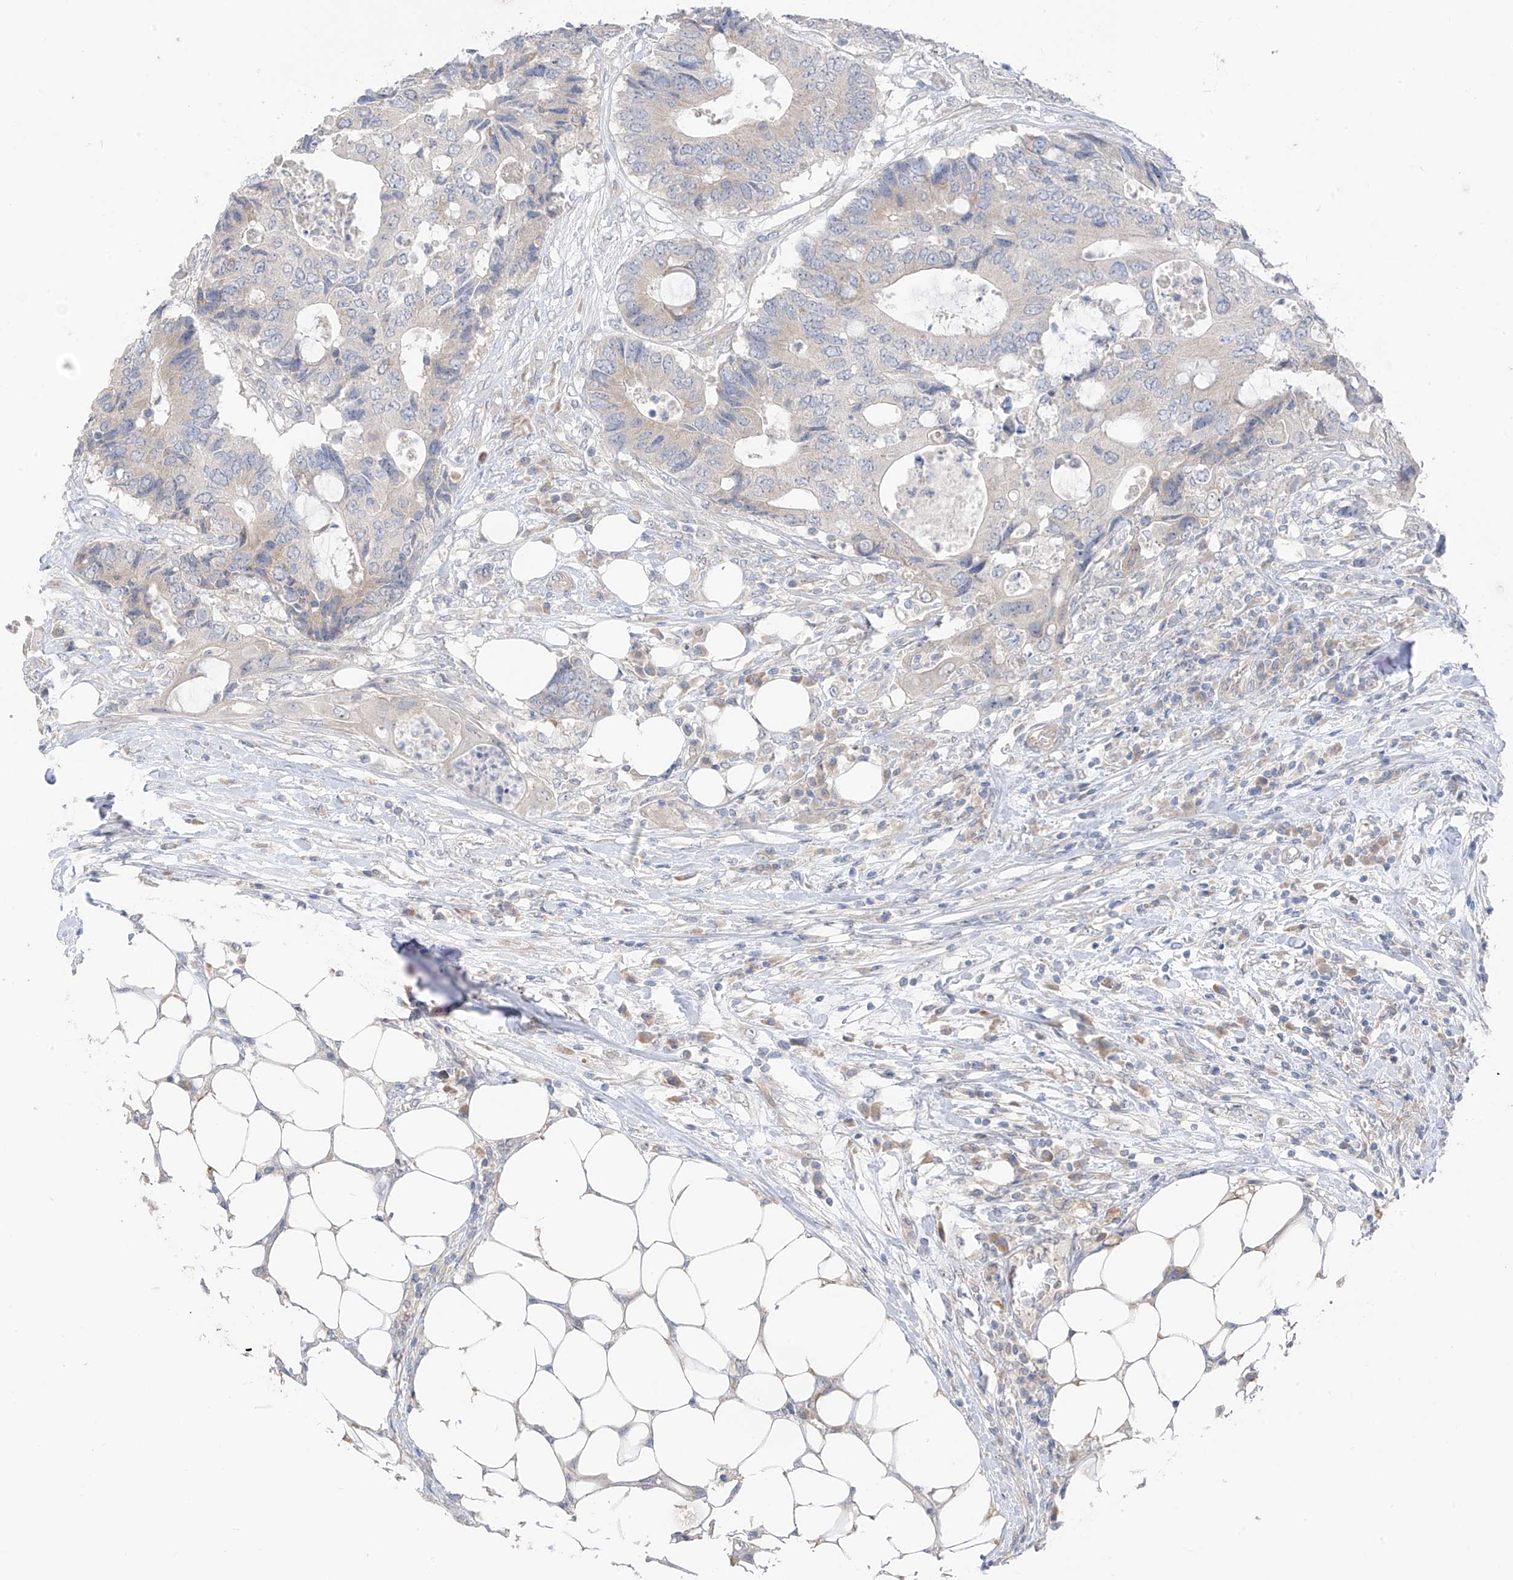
{"staining": {"intensity": "negative", "quantity": "none", "location": "none"}, "tissue": "colorectal cancer", "cell_type": "Tumor cells", "image_type": "cancer", "snomed": [{"axis": "morphology", "description": "Adenocarcinoma, NOS"}, {"axis": "topography", "description": "Colon"}], "caption": "Protein analysis of adenocarcinoma (colorectal) exhibits no significant staining in tumor cells.", "gene": "NALCN", "patient": {"sex": "male", "age": 71}}